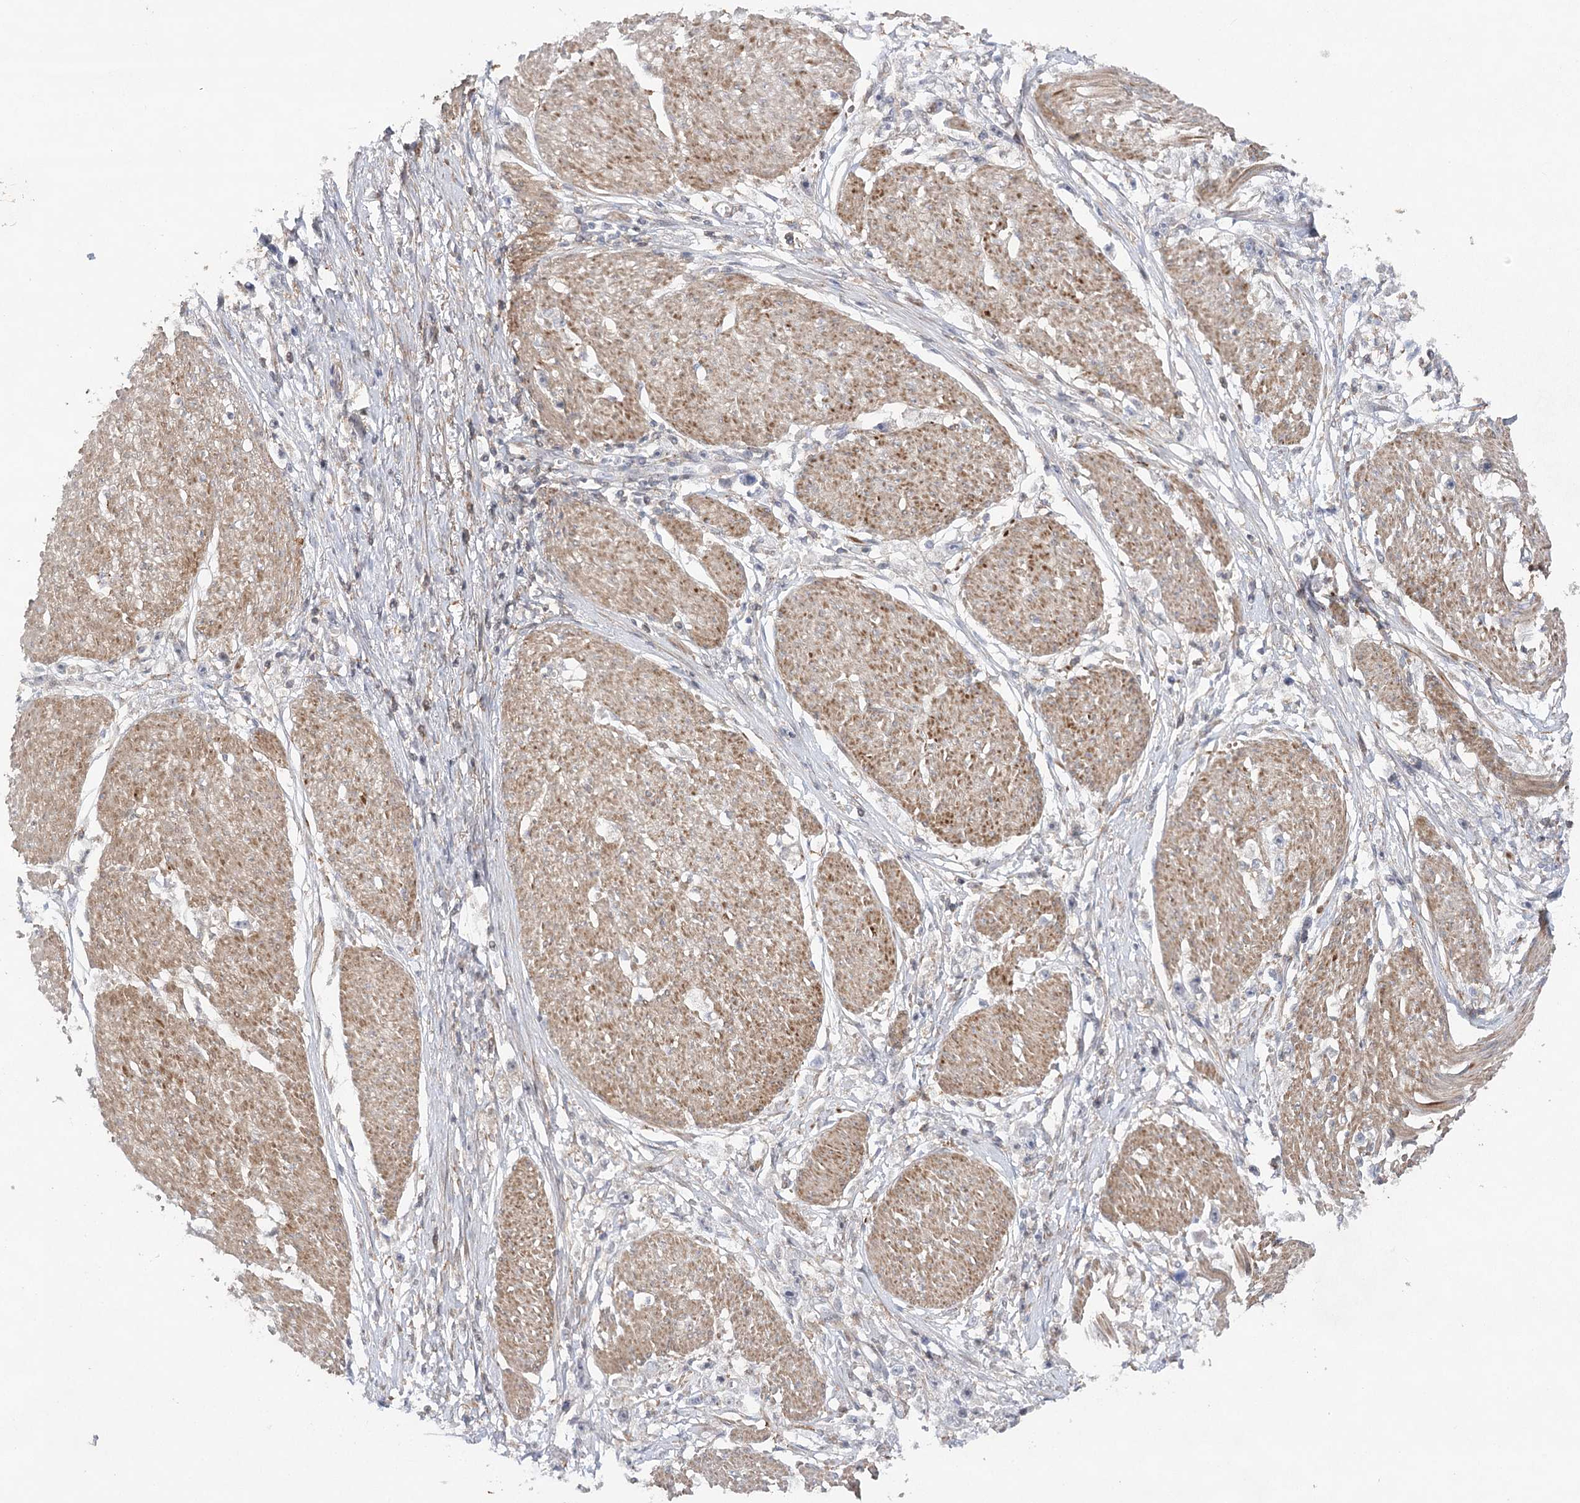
{"staining": {"intensity": "negative", "quantity": "none", "location": "none"}, "tissue": "stomach cancer", "cell_type": "Tumor cells", "image_type": "cancer", "snomed": [{"axis": "morphology", "description": "Adenocarcinoma, NOS"}, {"axis": "topography", "description": "Stomach"}], "caption": "This photomicrograph is of stomach cancer (adenocarcinoma) stained with immunohistochemistry (IHC) to label a protein in brown with the nuclei are counter-stained blue. There is no staining in tumor cells.", "gene": "OBSL1", "patient": {"sex": "female", "age": 59}}